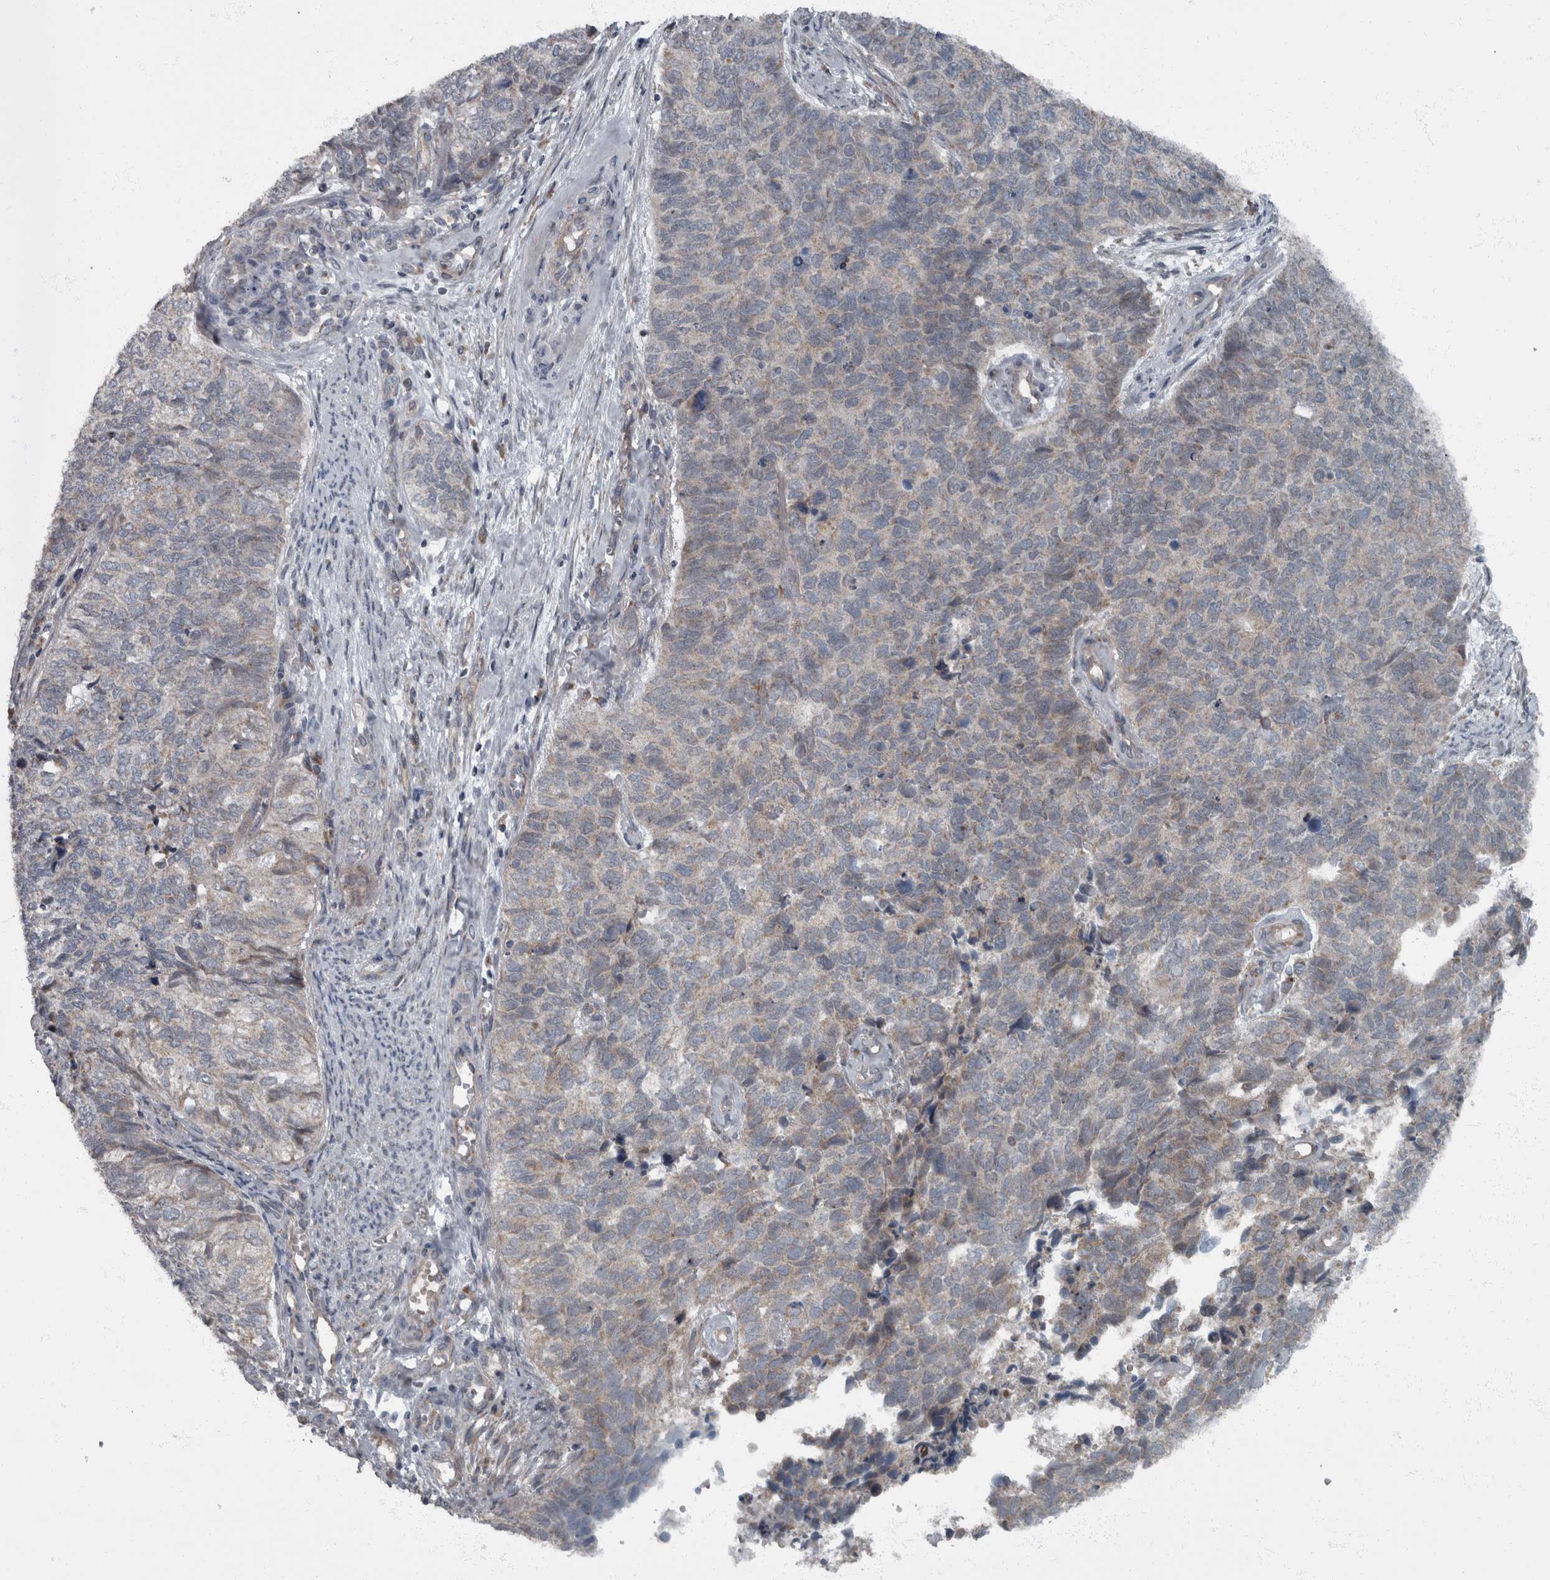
{"staining": {"intensity": "weak", "quantity": "<25%", "location": "cytoplasmic/membranous"}, "tissue": "cervical cancer", "cell_type": "Tumor cells", "image_type": "cancer", "snomed": [{"axis": "morphology", "description": "Squamous cell carcinoma, NOS"}, {"axis": "topography", "description": "Cervix"}], "caption": "Tumor cells are negative for protein expression in human cervical squamous cell carcinoma.", "gene": "RABGGTB", "patient": {"sex": "female", "age": 63}}